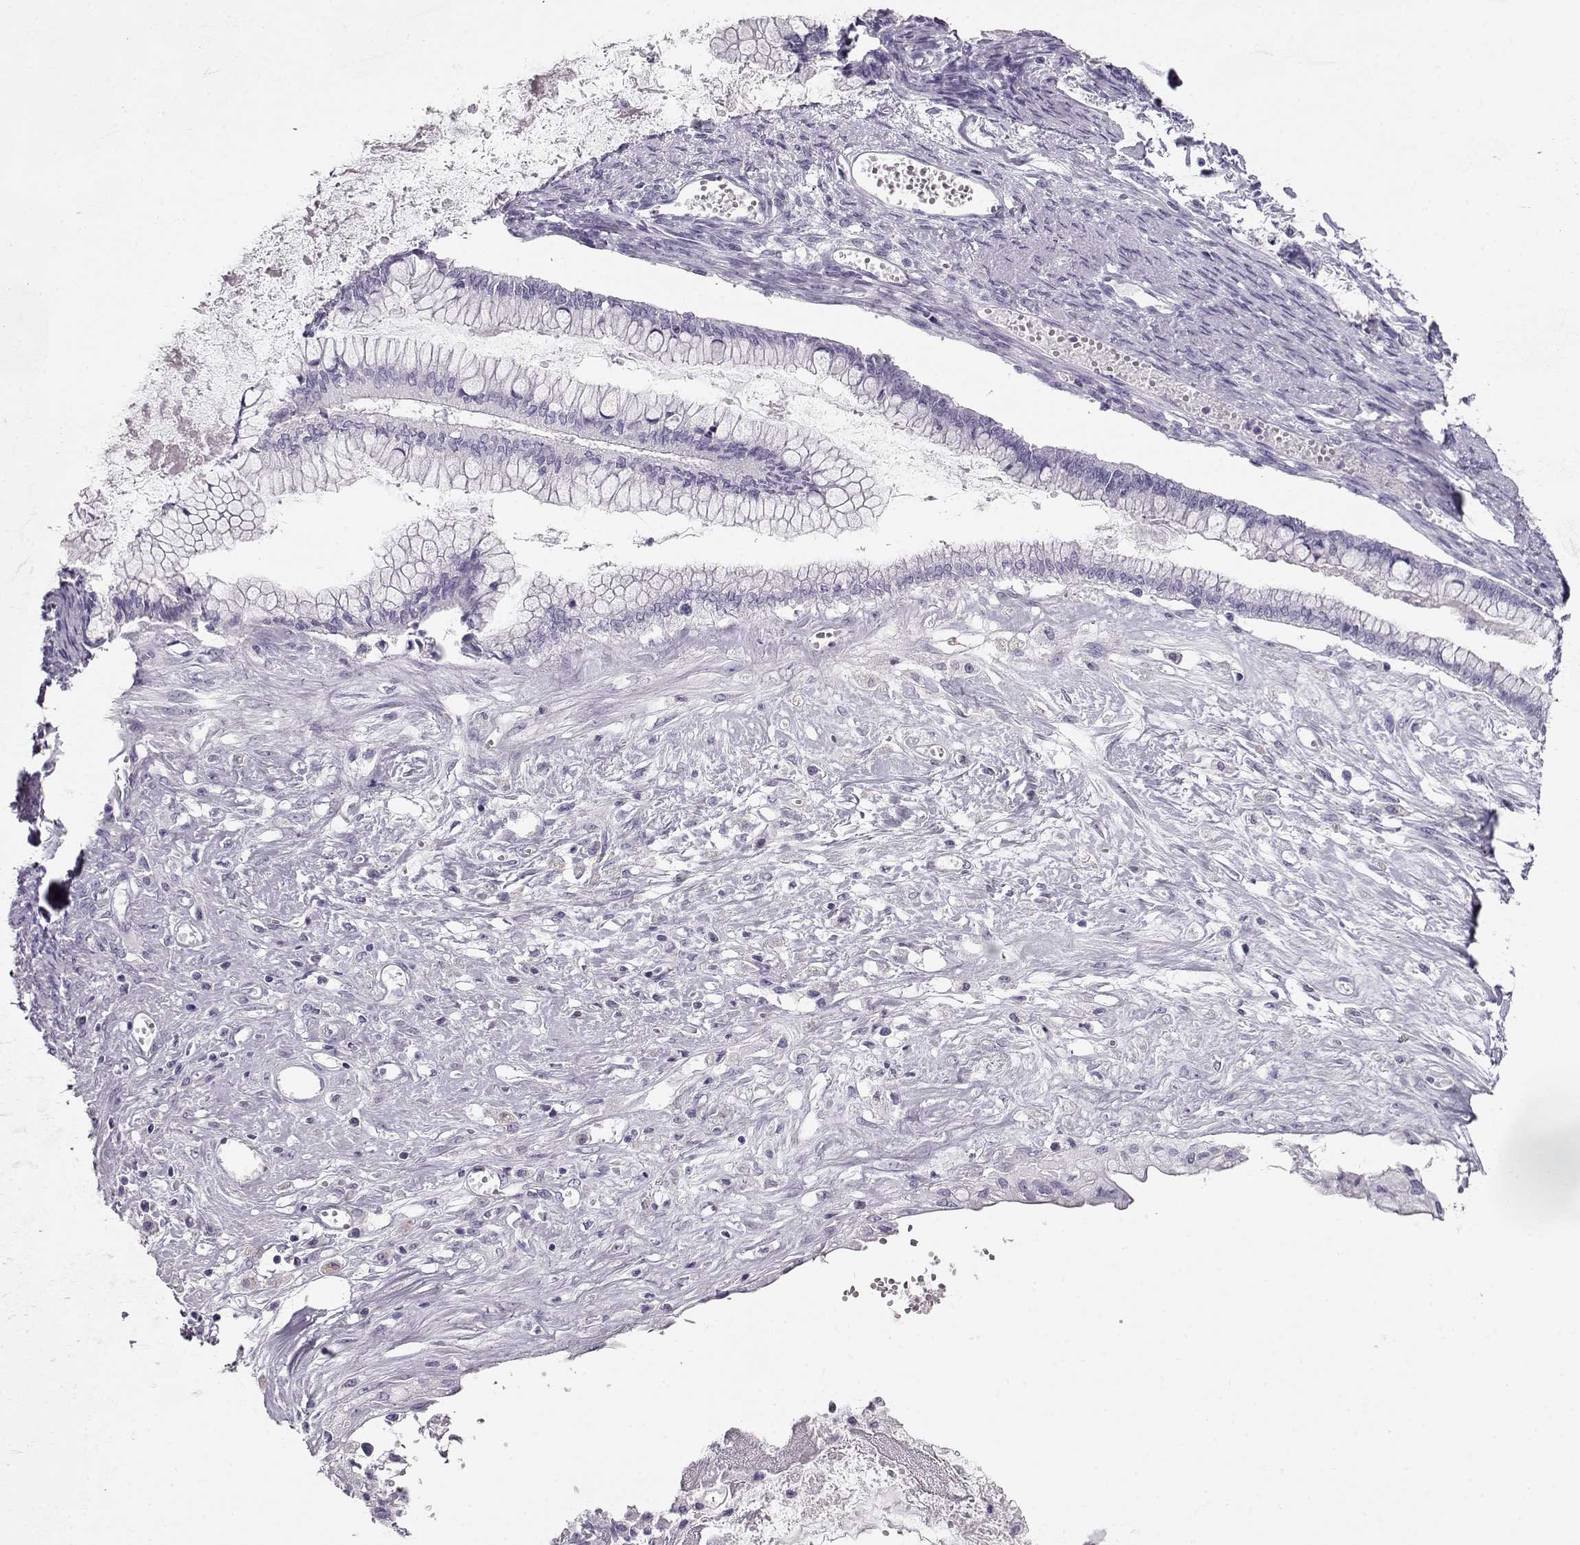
{"staining": {"intensity": "negative", "quantity": "none", "location": "none"}, "tissue": "ovarian cancer", "cell_type": "Tumor cells", "image_type": "cancer", "snomed": [{"axis": "morphology", "description": "Cystadenocarcinoma, mucinous, NOS"}, {"axis": "topography", "description": "Ovary"}], "caption": "DAB (3,3'-diaminobenzidine) immunohistochemical staining of human ovarian cancer demonstrates no significant staining in tumor cells.", "gene": "ACTN2", "patient": {"sex": "female", "age": 67}}